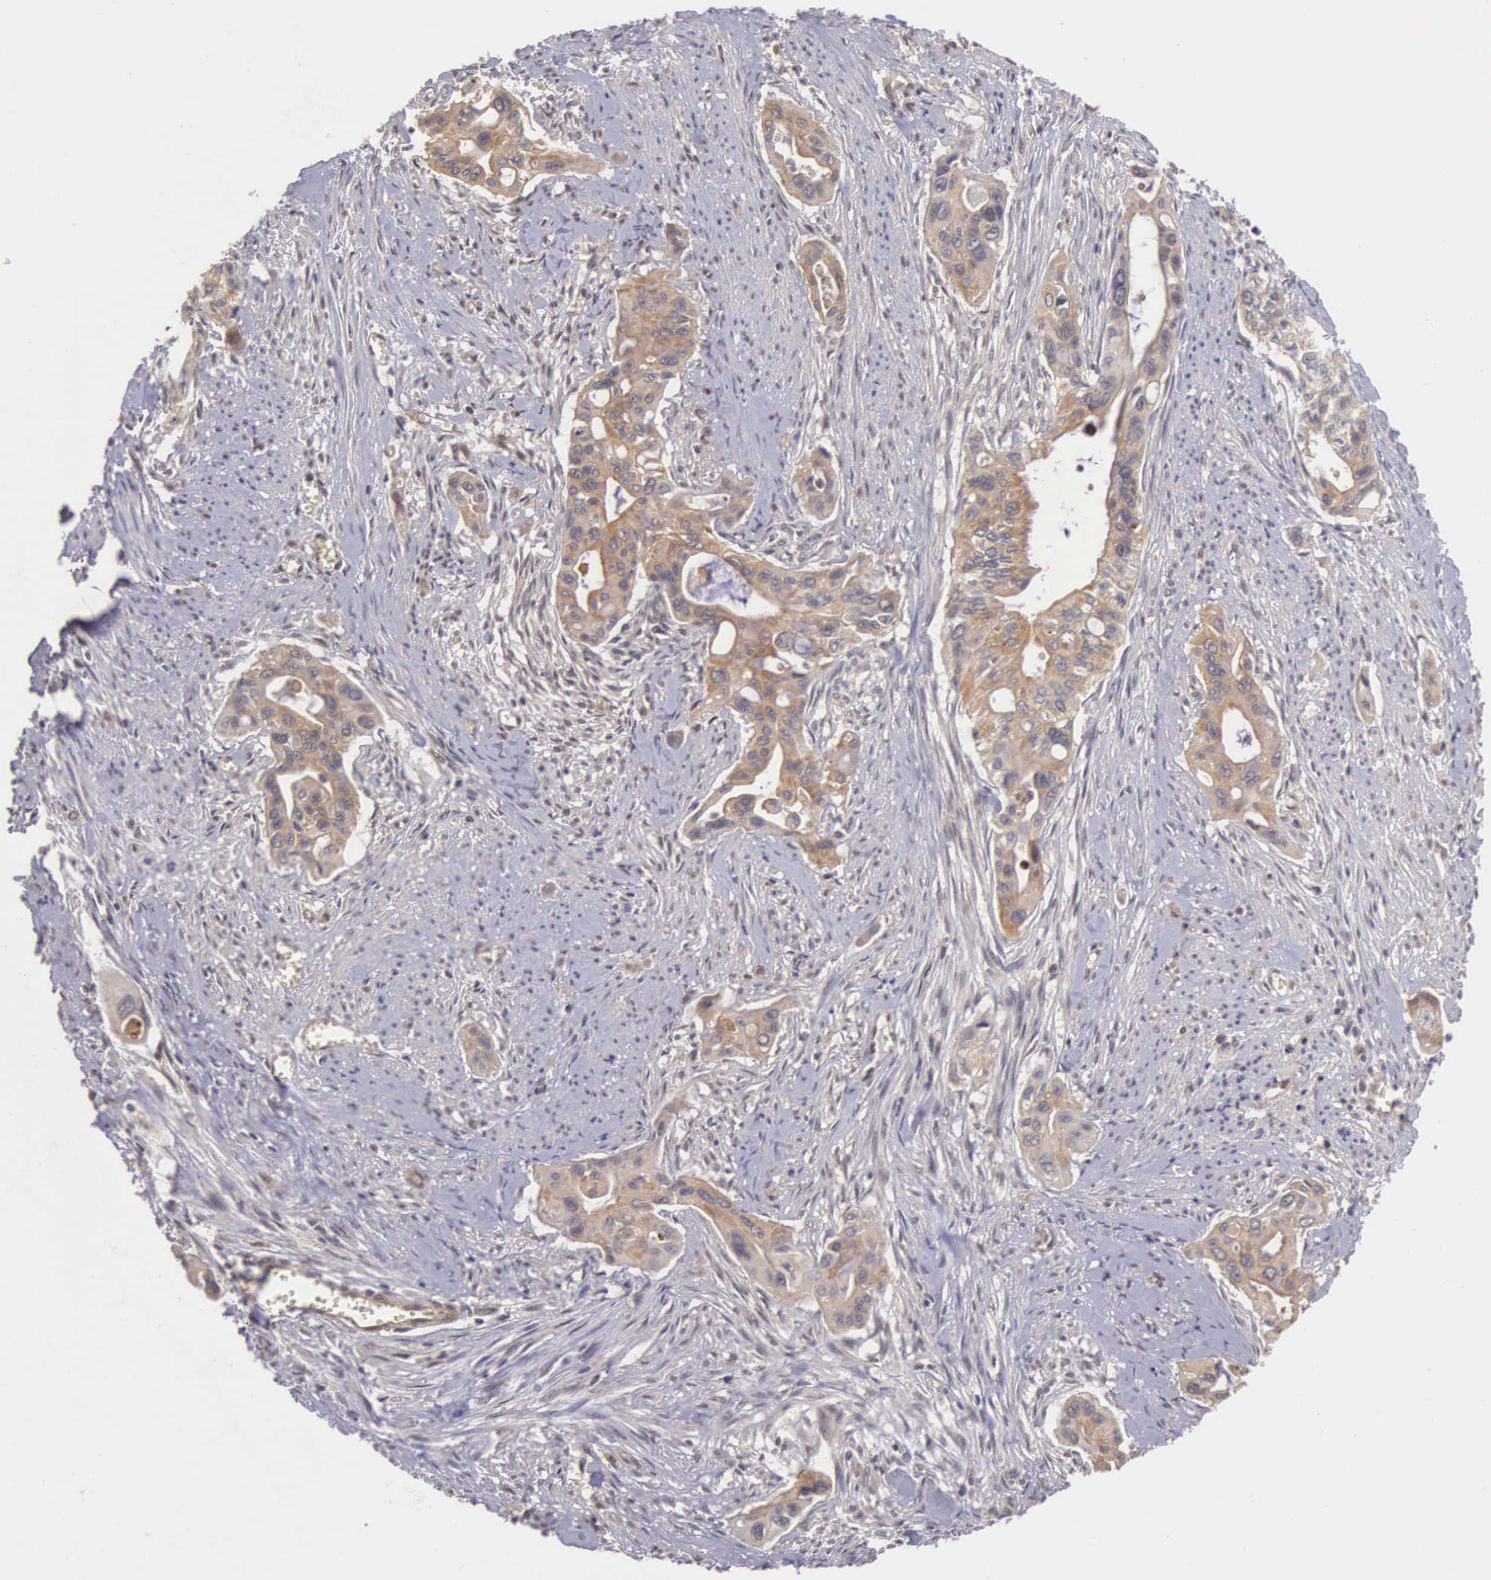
{"staining": {"intensity": "moderate", "quantity": ">75%", "location": "cytoplasmic/membranous"}, "tissue": "pancreatic cancer", "cell_type": "Tumor cells", "image_type": "cancer", "snomed": [{"axis": "morphology", "description": "Adenocarcinoma, NOS"}, {"axis": "topography", "description": "Pancreas"}], "caption": "An image of human pancreatic adenocarcinoma stained for a protein reveals moderate cytoplasmic/membranous brown staining in tumor cells.", "gene": "VASH1", "patient": {"sex": "male", "age": 77}}